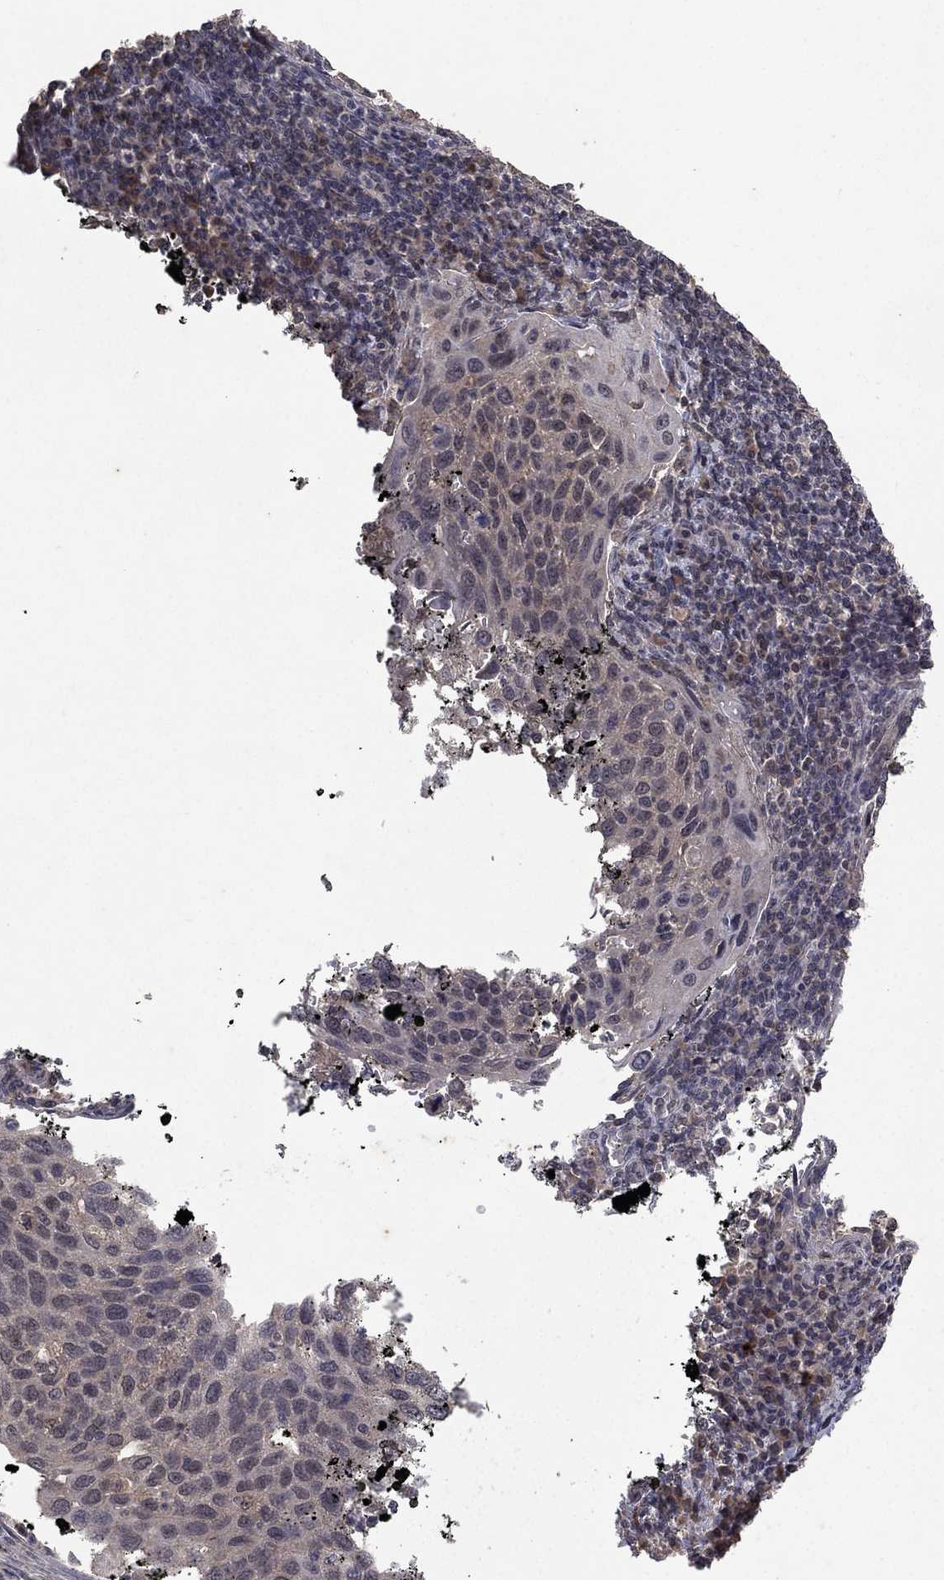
{"staining": {"intensity": "negative", "quantity": "none", "location": "none"}, "tissue": "cervical cancer", "cell_type": "Tumor cells", "image_type": "cancer", "snomed": [{"axis": "morphology", "description": "Squamous cell carcinoma, NOS"}, {"axis": "topography", "description": "Cervix"}], "caption": "High power microscopy photomicrograph of an immunohistochemistry micrograph of cervical cancer (squamous cell carcinoma), revealing no significant expression in tumor cells.", "gene": "NELFCD", "patient": {"sex": "female", "age": 54}}